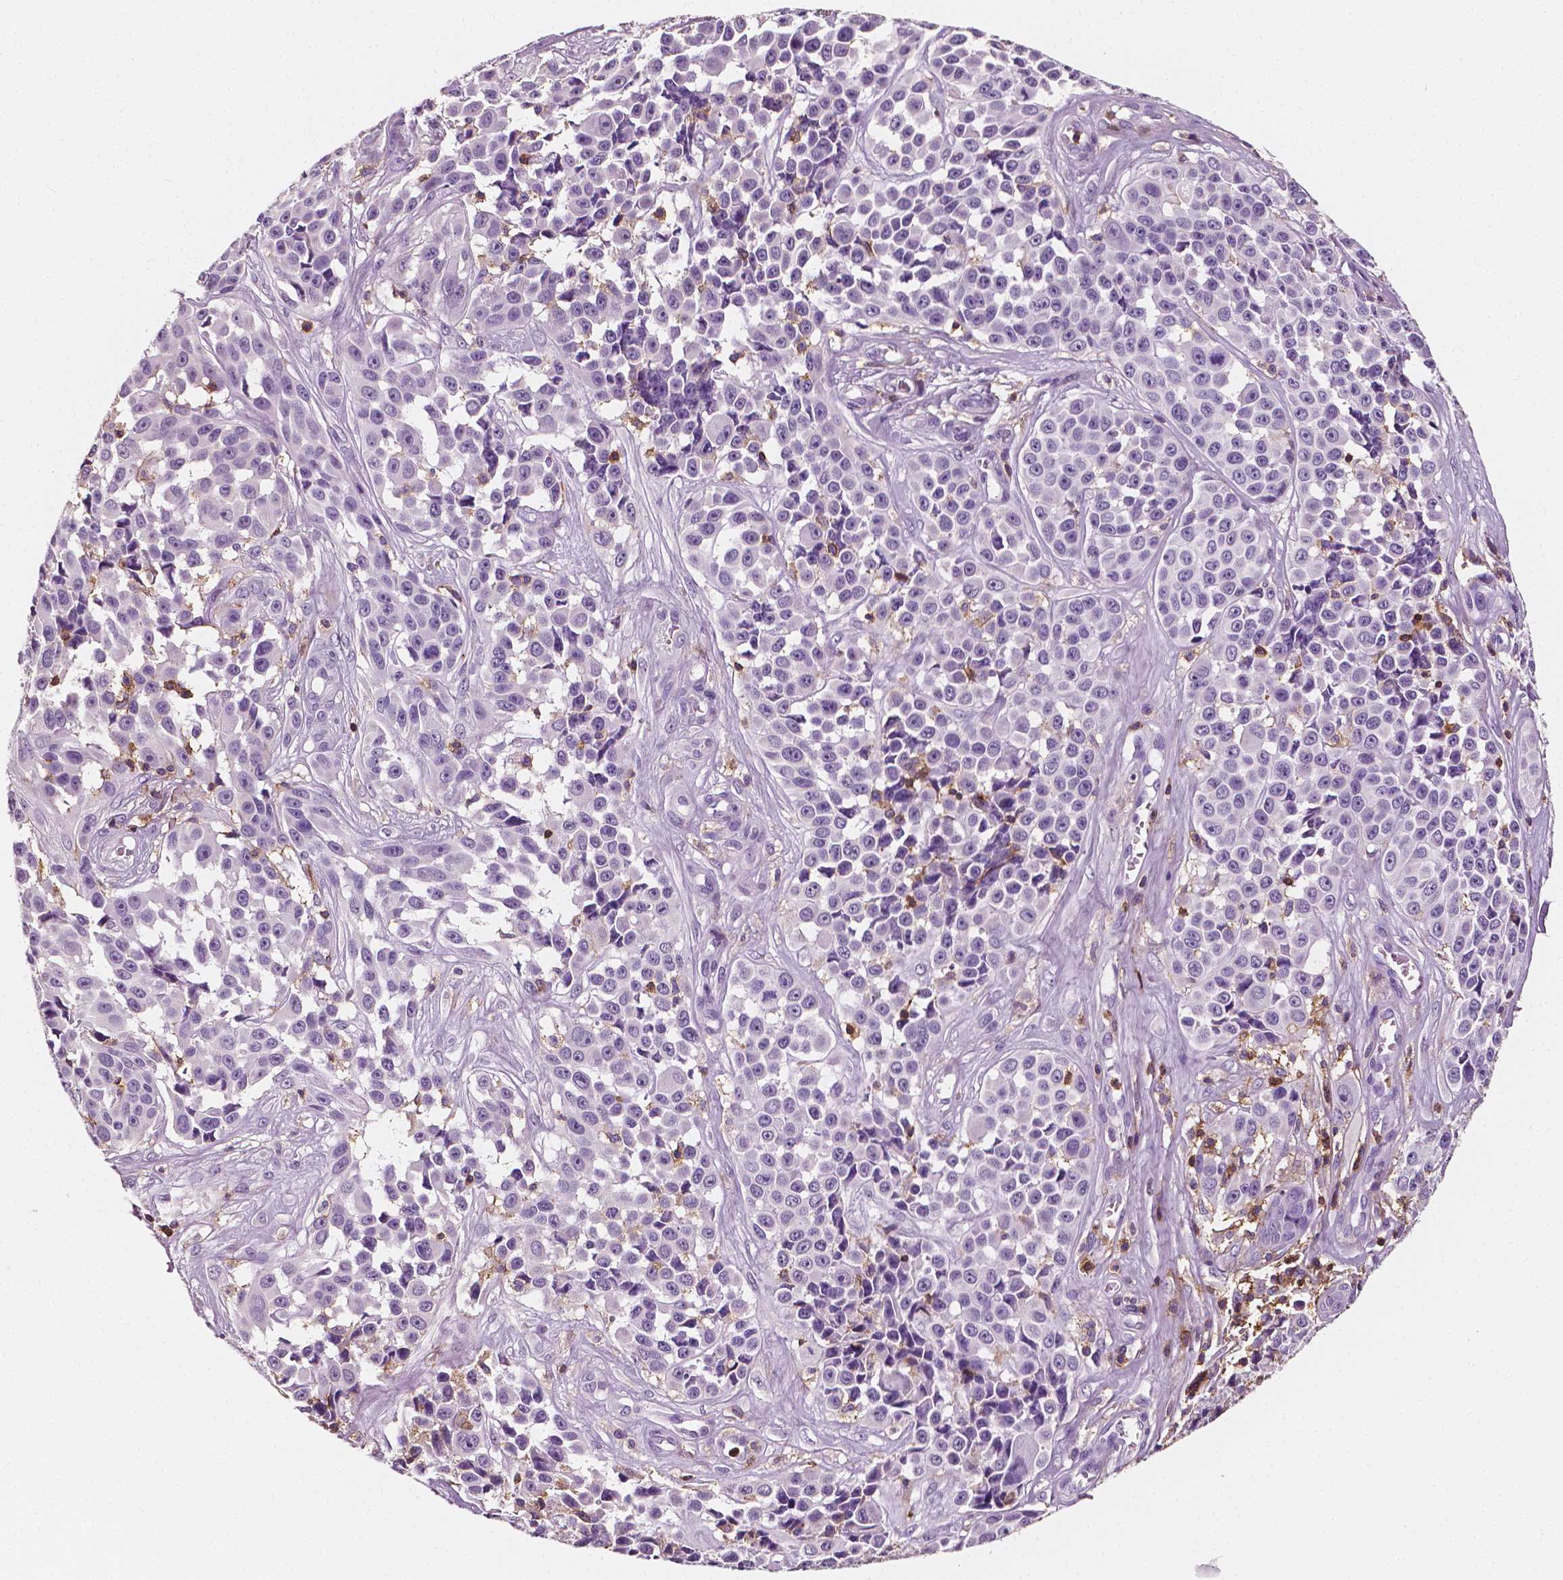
{"staining": {"intensity": "negative", "quantity": "none", "location": "none"}, "tissue": "melanoma", "cell_type": "Tumor cells", "image_type": "cancer", "snomed": [{"axis": "morphology", "description": "Malignant melanoma, NOS"}, {"axis": "topography", "description": "Skin"}], "caption": "This is an immunohistochemistry photomicrograph of human melanoma. There is no expression in tumor cells.", "gene": "PTPRC", "patient": {"sex": "female", "age": 88}}